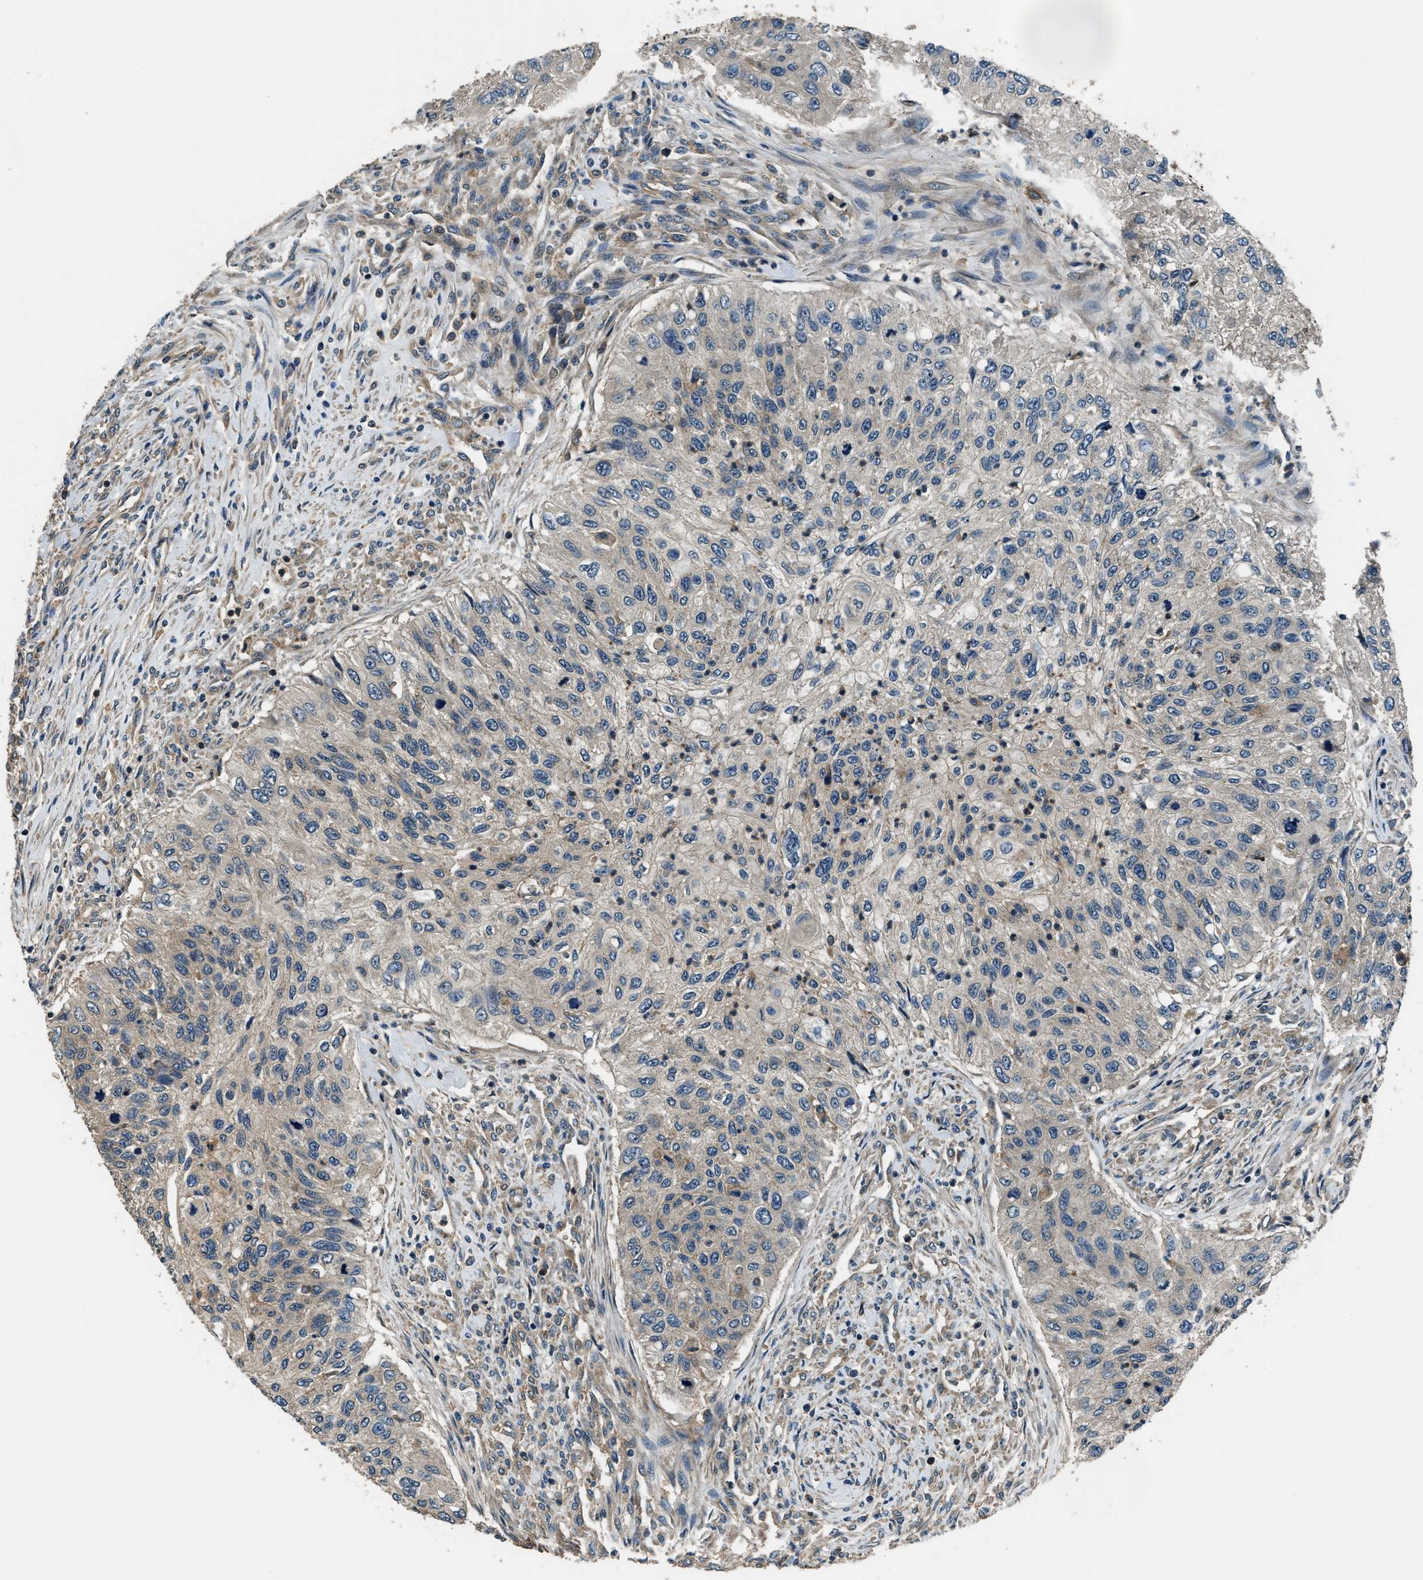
{"staining": {"intensity": "negative", "quantity": "none", "location": "none"}, "tissue": "urothelial cancer", "cell_type": "Tumor cells", "image_type": "cancer", "snomed": [{"axis": "morphology", "description": "Urothelial carcinoma, High grade"}, {"axis": "topography", "description": "Urinary bladder"}], "caption": "Tumor cells show no significant protein expression in urothelial cancer. (Immunohistochemistry, brightfield microscopy, high magnification).", "gene": "ARHGEF11", "patient": {"sex": "female", "age": 60}}